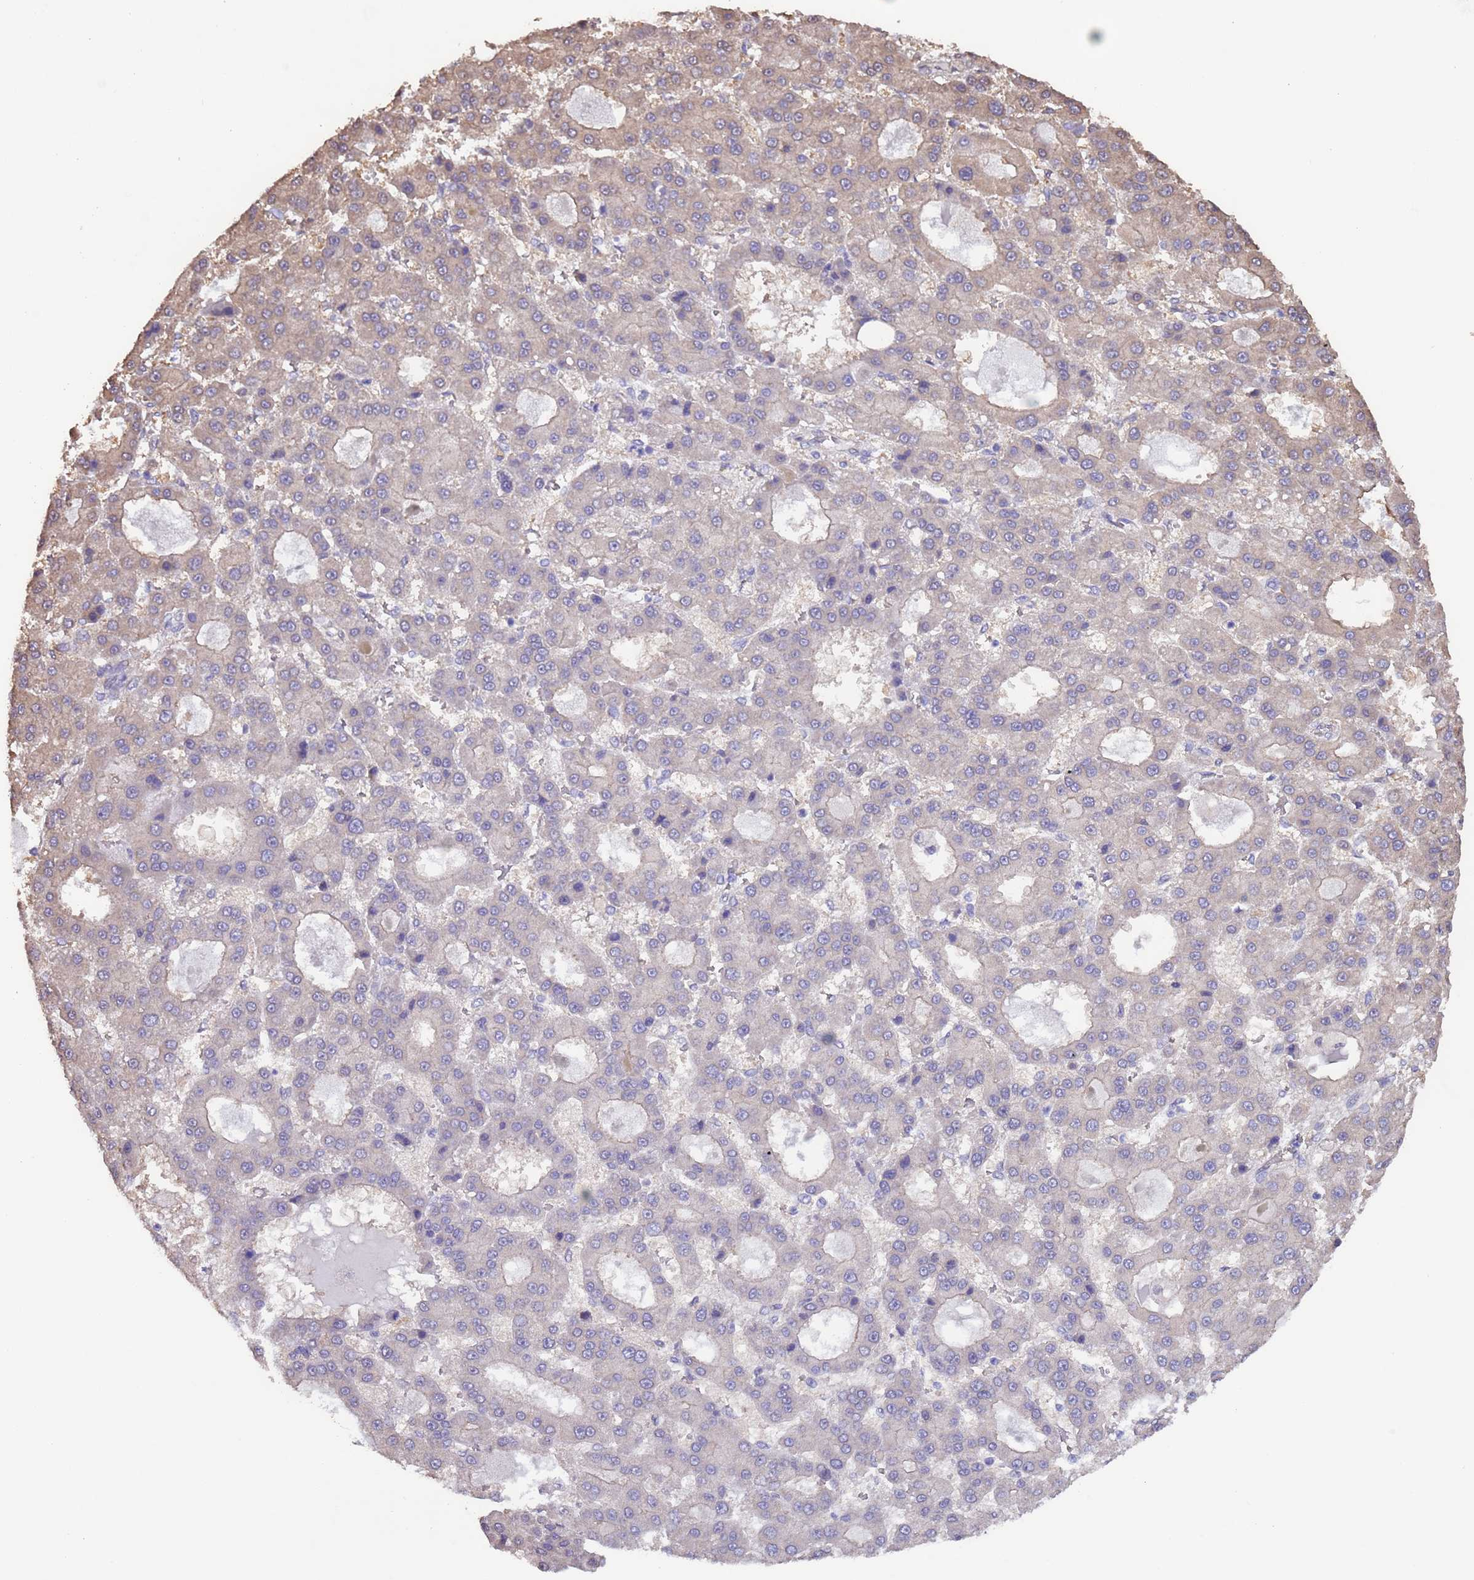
{"staining": {"intensity": "weak", "quantity": "<25%", "location": "cytoplasmic/membranous"}, "tissue": "liver cancer", "cell_type": "Tumor cells", "image_type": "cancer", "snomed": [{"axis": "morphology", "description": "Carcinoma, Hepatocellular, NOS"}, {"axis": "topography", "description": "Liver"}], "caption": "High power microscopy micrograph of an IHC photomicrograph of liver hepatocellular carcinoma, revealing no significant expression in tumor cells.", "gene": "NPHP1", "patient": {"sex": "male", "age": 70}}